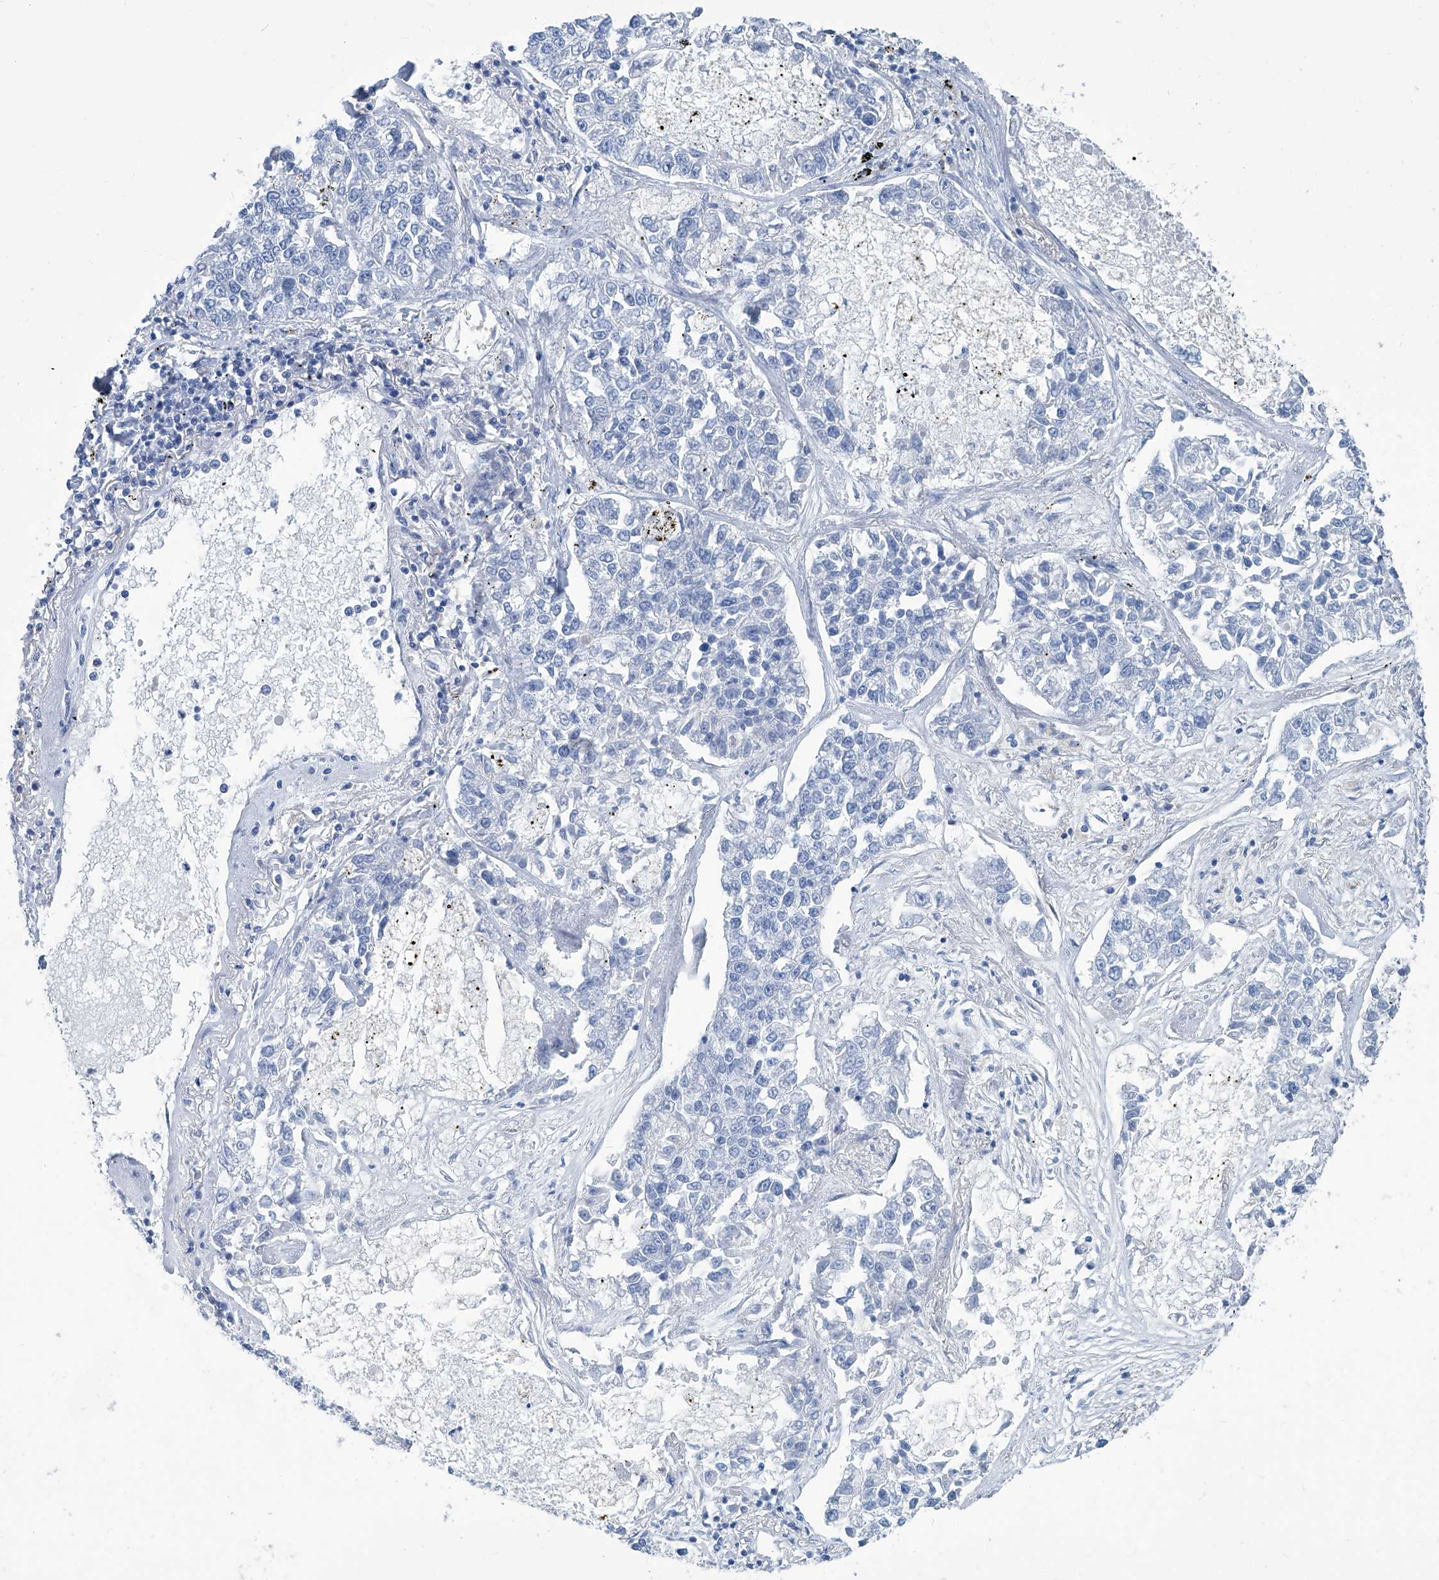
{"staining": {"intensity": "negative", "quantity": "none", "location": "none"}, "tissue": "lung cancer", "cell_type": "Tumor cells", "image_type": "cancer", "snomed": [{"axis": "morphology", "description": "Adenocarcinoma, NOS"}, {"axis": "topography", "description": "Lung"}], "caption": "Immunohistochemistry (IHC) image of neoplastic tissue: human lung cancer (adenocarcinoma) stained with DAB (3,3'-diaminobenzidine) shows no significant protein expression in tumor cells.", "gene": "PFKL", "patient": {"sex": "male", "age": 49}}